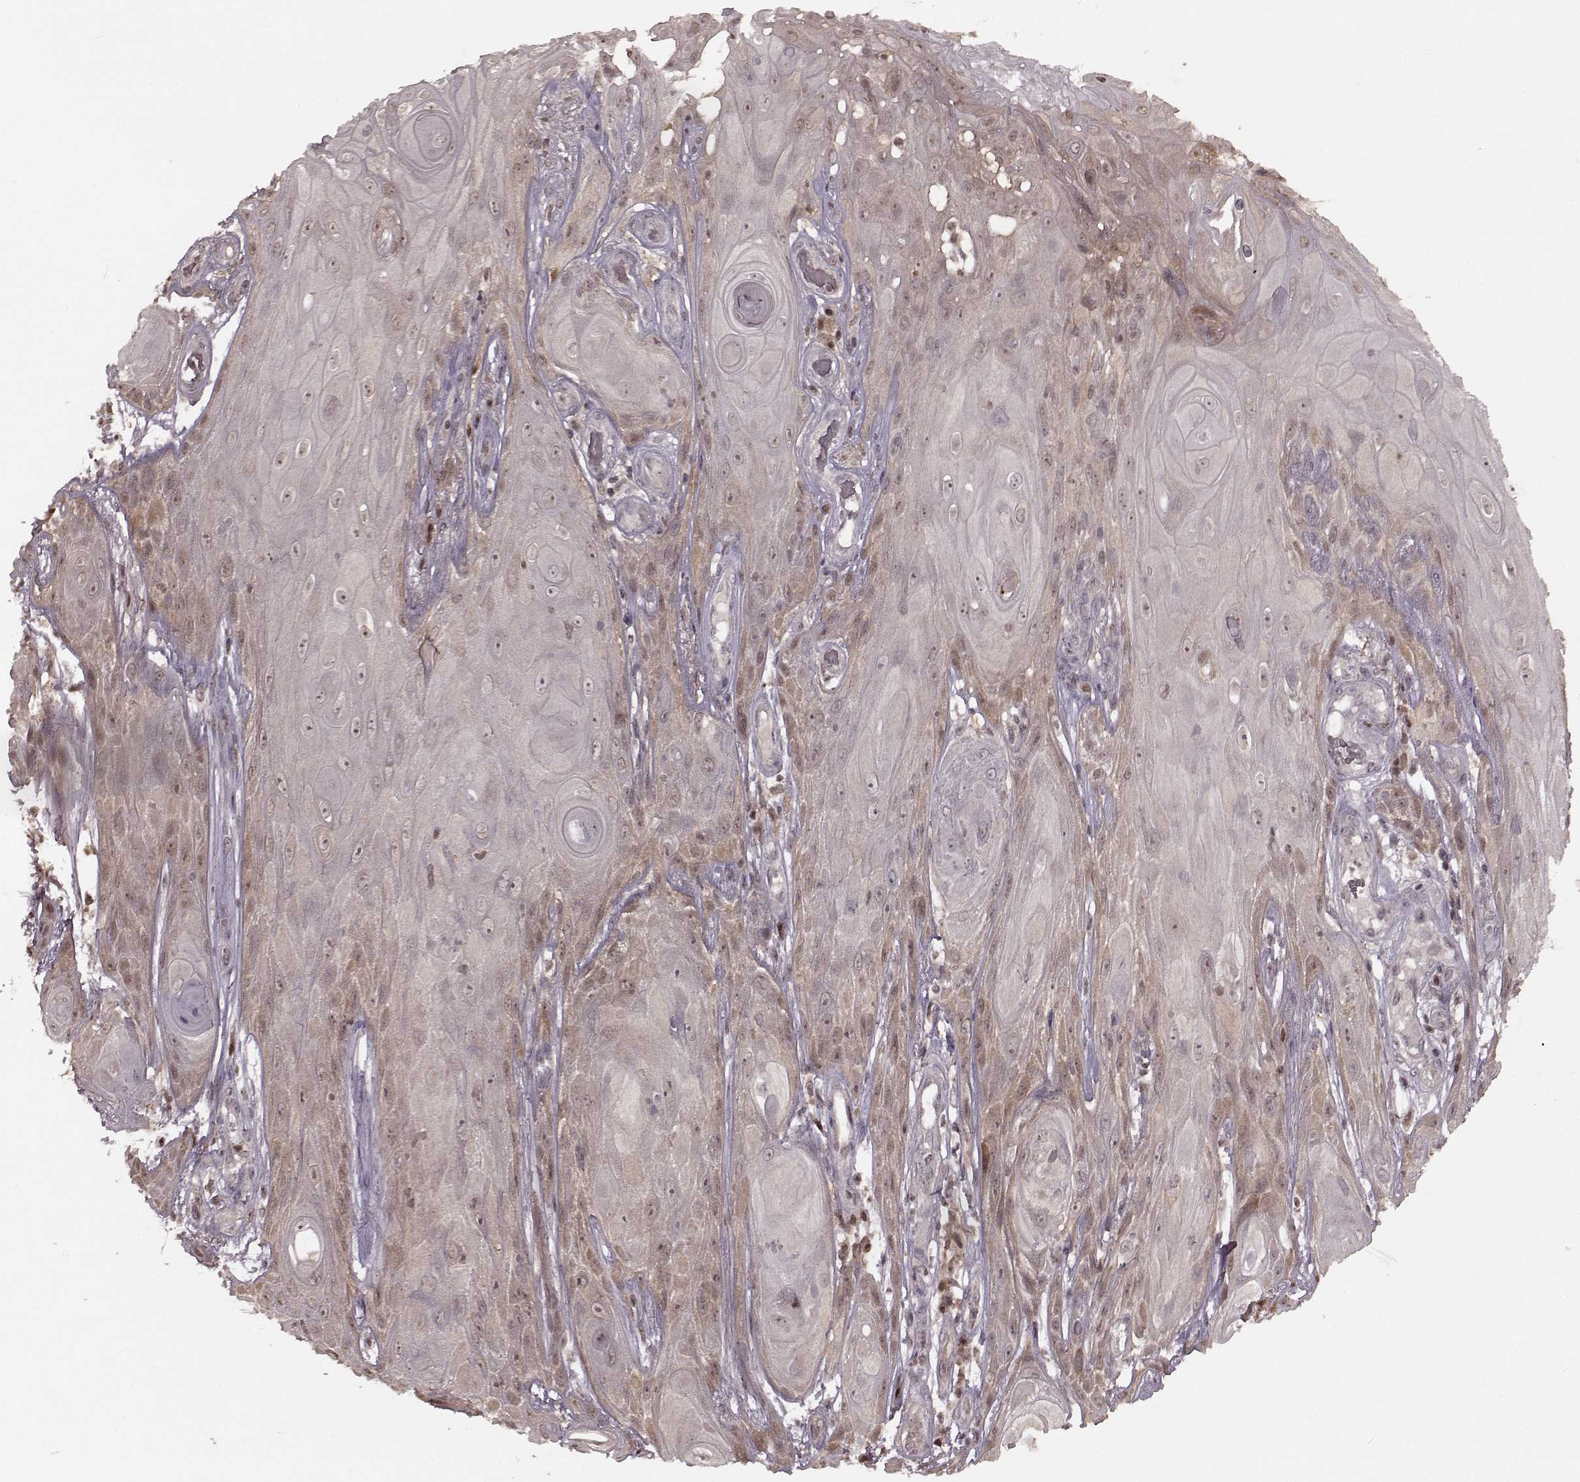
{"staining": {"intensity": "weak", "quantity": "<25%", "location": "cytoplasmic/membranous"}, "tissue": "skin cancer", "cell_type": "Tumor cells", "image_type": "cancer", "snomed": [{"axis": "morphology", "description": "Squamous cell carcinoma, NOS"}, {"axis": "topography", "description": "Skin"}], "caption": "DAB immunohistochemical staining of skin cancer (squamous cell carcinoma) demonstrates no significant expression in tumor cells.", "gene": "GSS", "patient": {"sex": "male", "age": 62}}